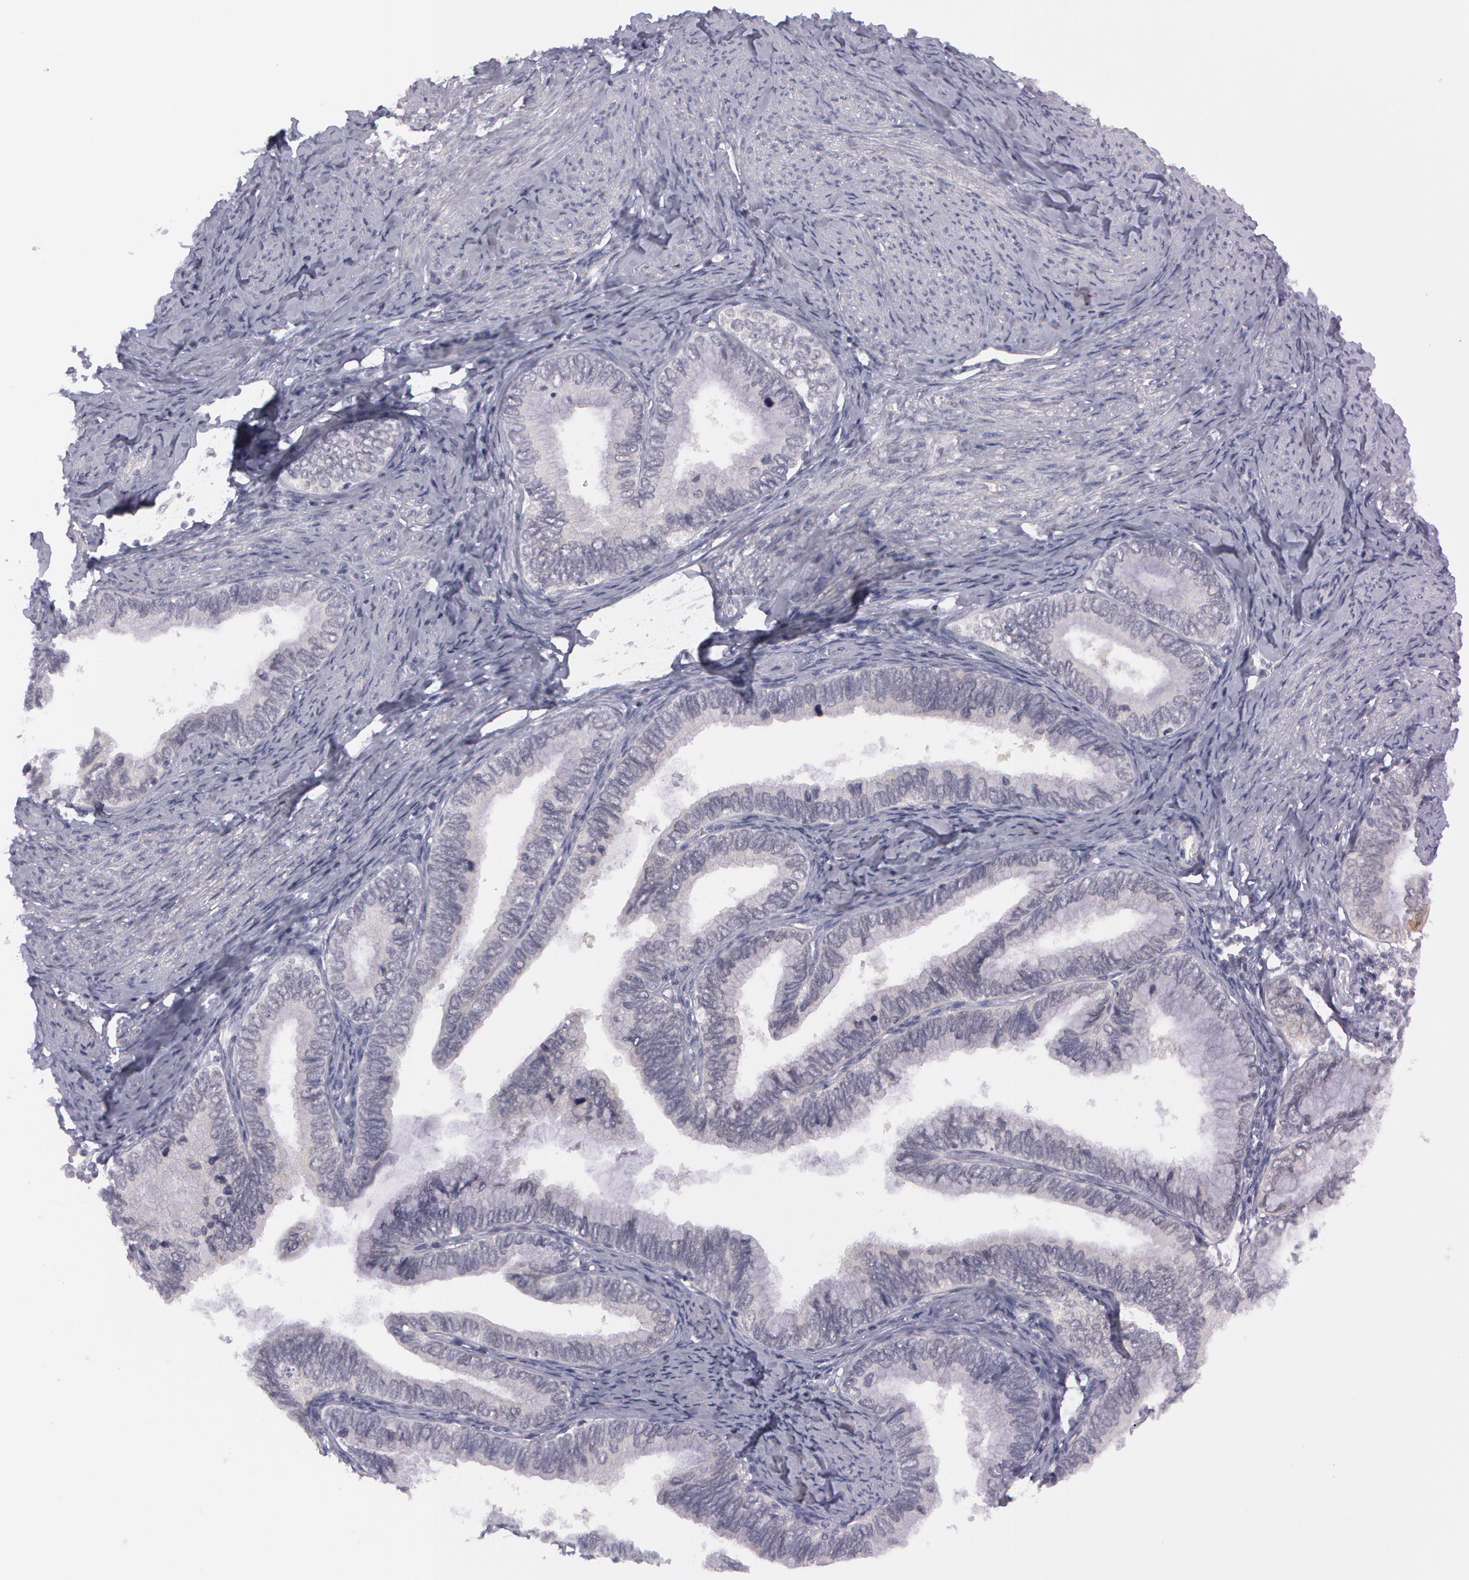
{"staining": {"intensity": "negative", "quantity": "none", "location": "none"}, "tissue": "cervical cancer", "cell_type": "Tumor cells", "image_type": "cancer", "snomed": [{"axis": "morphology", "description": "Adenocarcinoma, NOS"}, {"axis": "topography", "description": "Cervix"}], "caption": "The image displays no staining of tumor cells in cervical cancer (adenocarcinoma).", "gene": "IL1RN", "patient": {"sex": "female", "age": 49}}